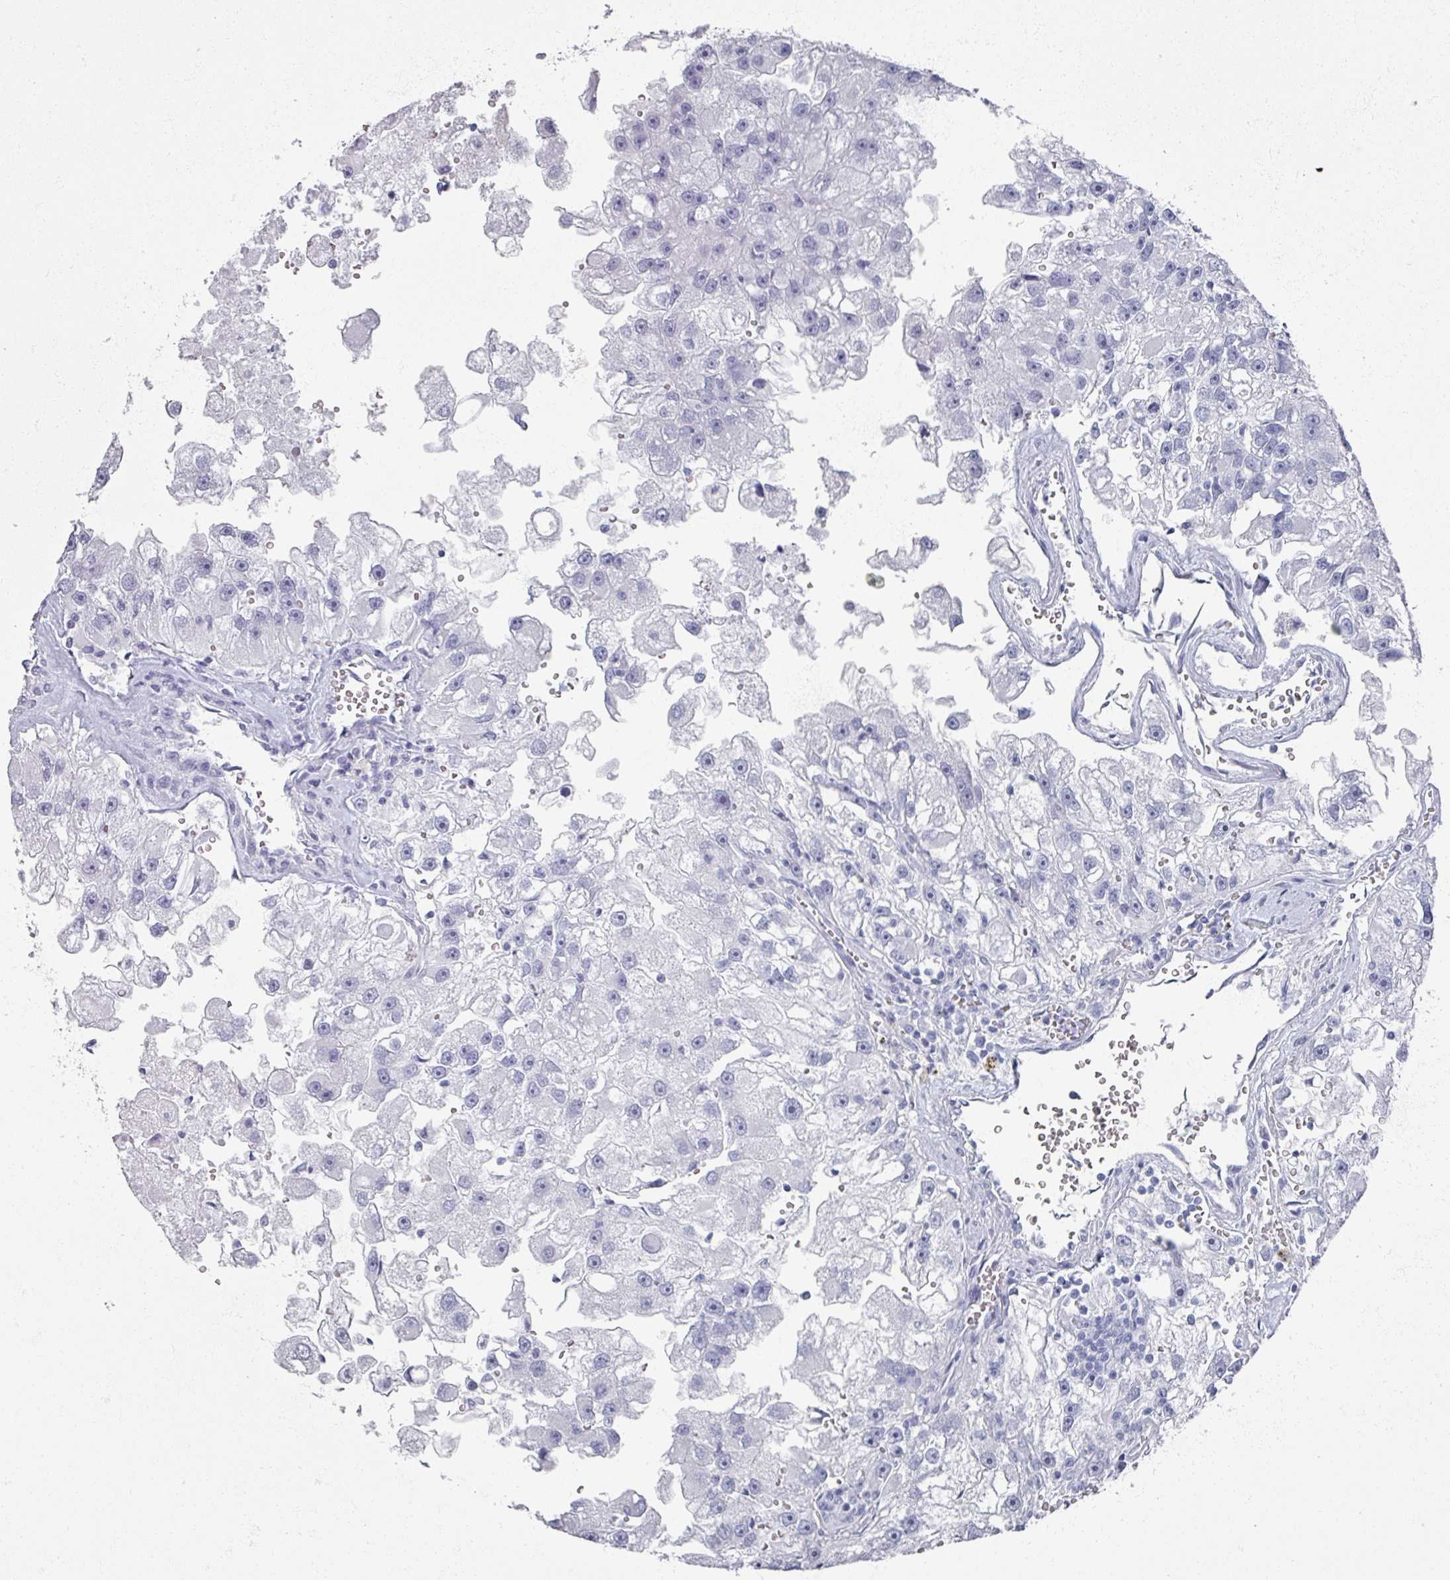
{"staining": {"intensity": "negative", "quantity": "none", "location": "none"}, "tissue": "renal cancer", "cell_type": "Tumor cells", "image_type": "cancer", "snomed": [{"axis": "morphology", "description": "Adenocarcinoma, NOS"}, {"axis": "topography", "description": "Kidney"}], "caption": "Histopathology image shows no protein staining in tumor cells of renal adenocarcinoma tissue.", "gene": "OMG", "patient": {"sex": "male", "age": 63}}